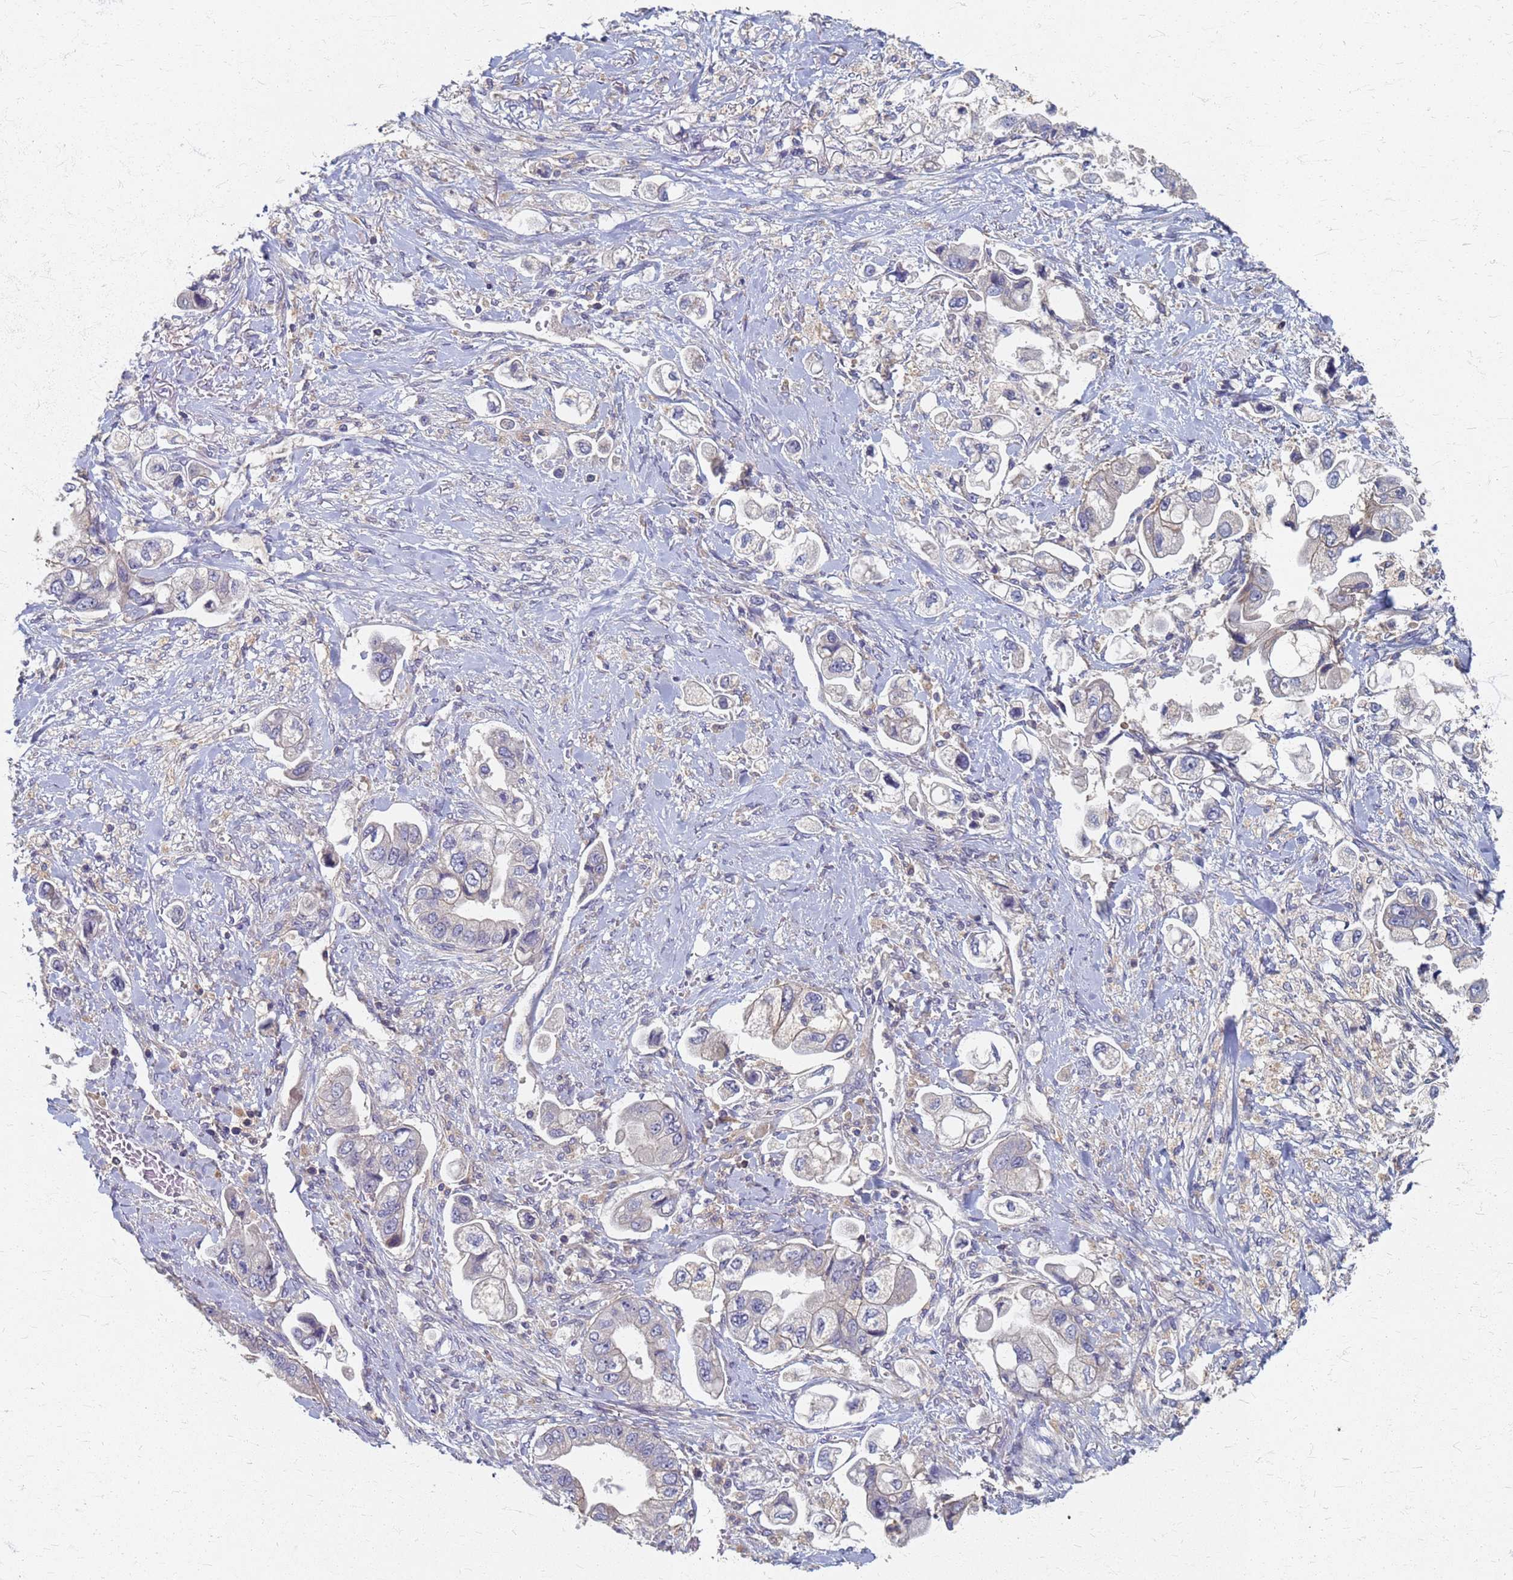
{"staining": {"intensity": "negative", "quantity": "none", "location": "none"}, "tissue": "stomach cancer", "cell_type": "Tumor cells", "image_type": "cancer", "snomed": [{"axis": "morphology", "description": "Adenocarcinoma, NOS"}, {"axis": "topography", "description": "Stomach"}], "caption": "Protein analysis of adenocarcinoma (stomach) reveals no significant positivity in tumor cells. (DAB (3,3'-diaminobenzidine) immunohistochemistry, high magnification).", "gene": "KRCC1", "patient": {"sex": "male", "age": 62}}